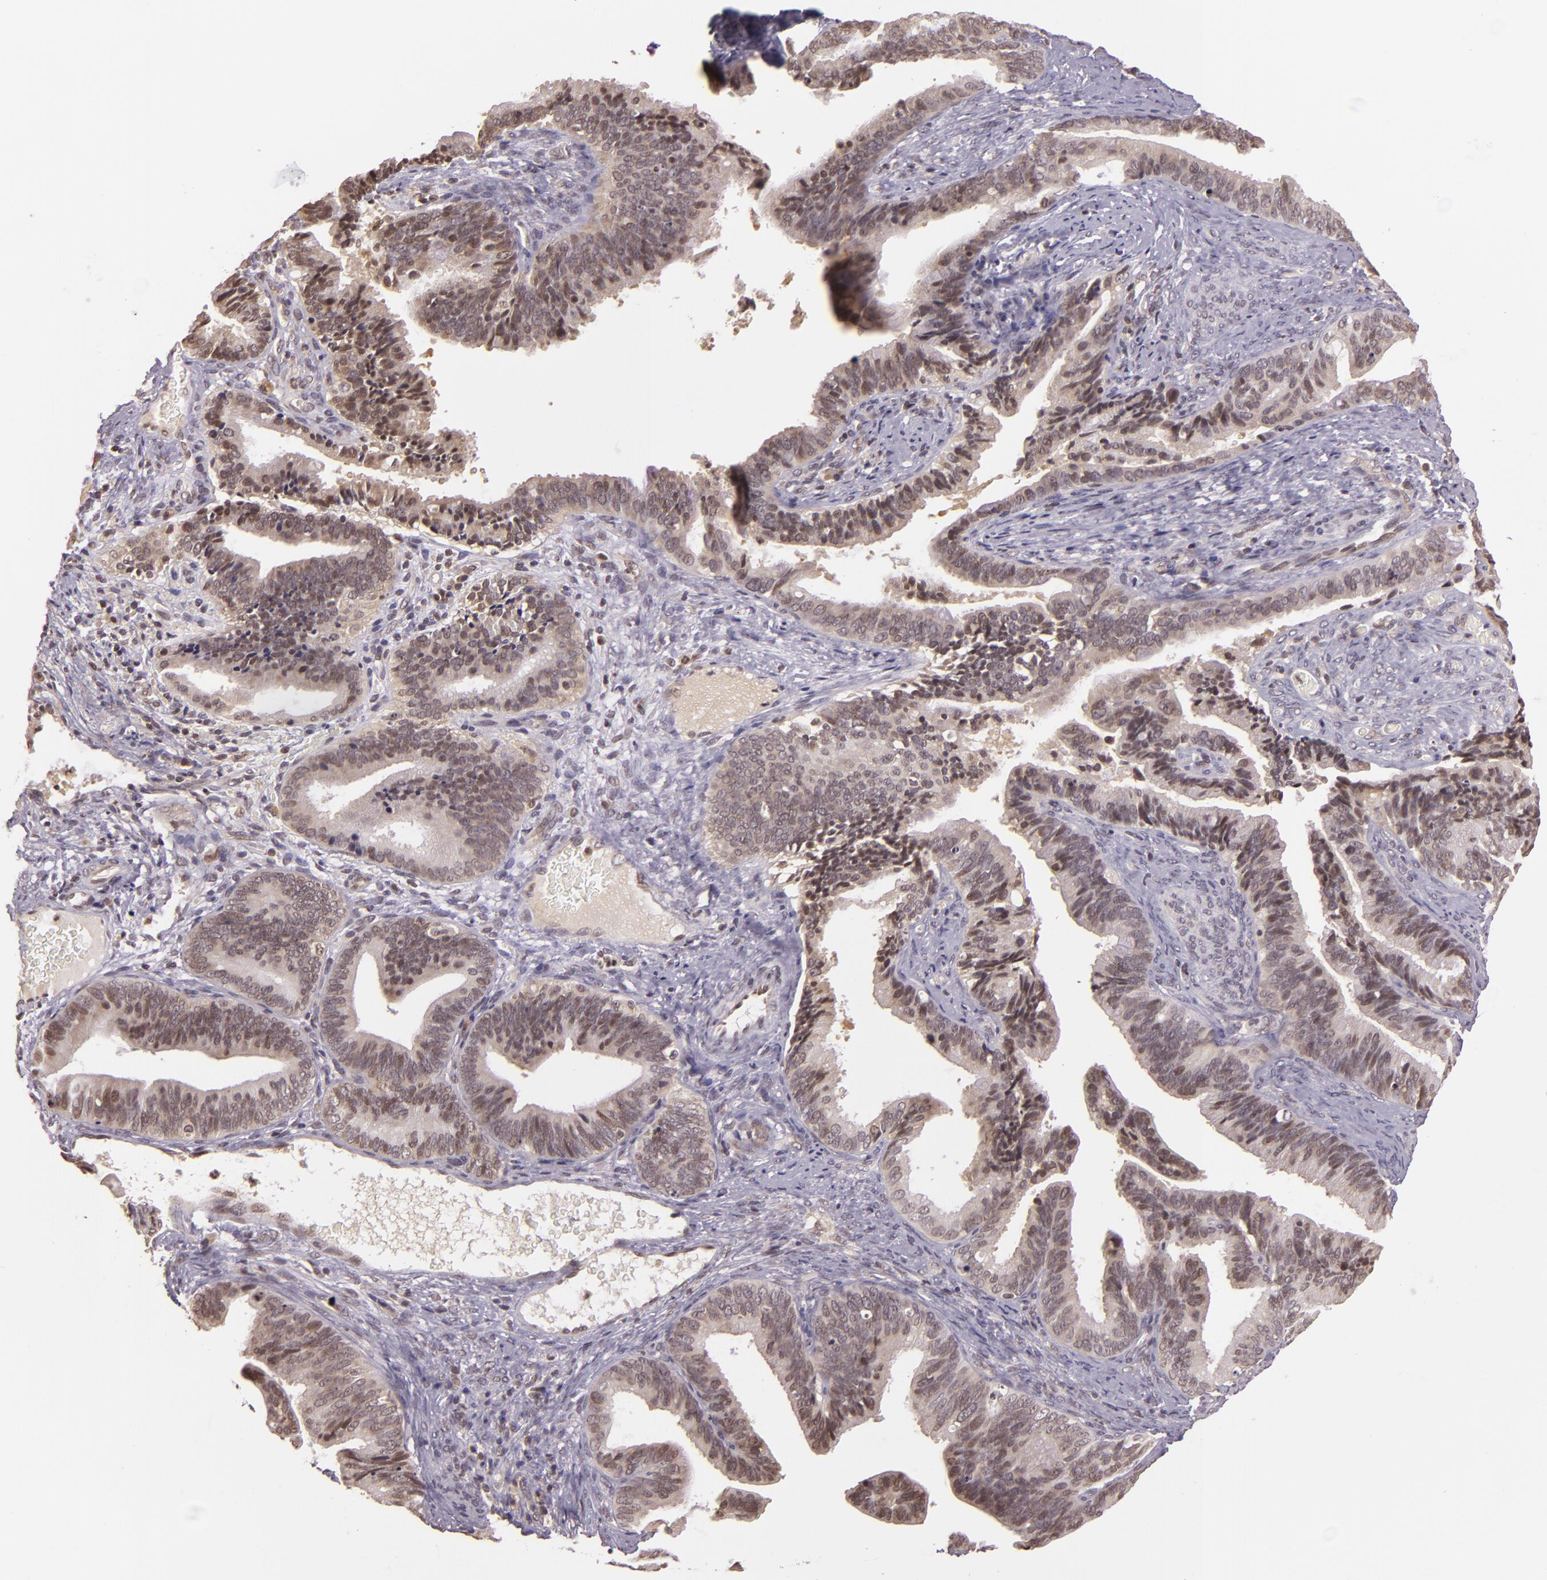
{"staining": {"intensity": "weak", "quantity": "25%-75%", "location": "cytoplasmic/membranous,nuclear"}, "tissue": "cervical cancer", "cell_type": "Tumor cells", "image_type": "cancer", "snomed": [{"axis": "morphology", "description": "Adenocarcinoma, NOS"}, {"axis": "topography", "description": "Cervix"}], "caption": "About 25%-75% of tumor cells in cervical cancer show weak cytoplasmic/membranous and nuclear protein staining as visualized by brown immunohistochemical staining.", "gene": "TXNRD2", "patient": {"sex": "female", "age": 47}}